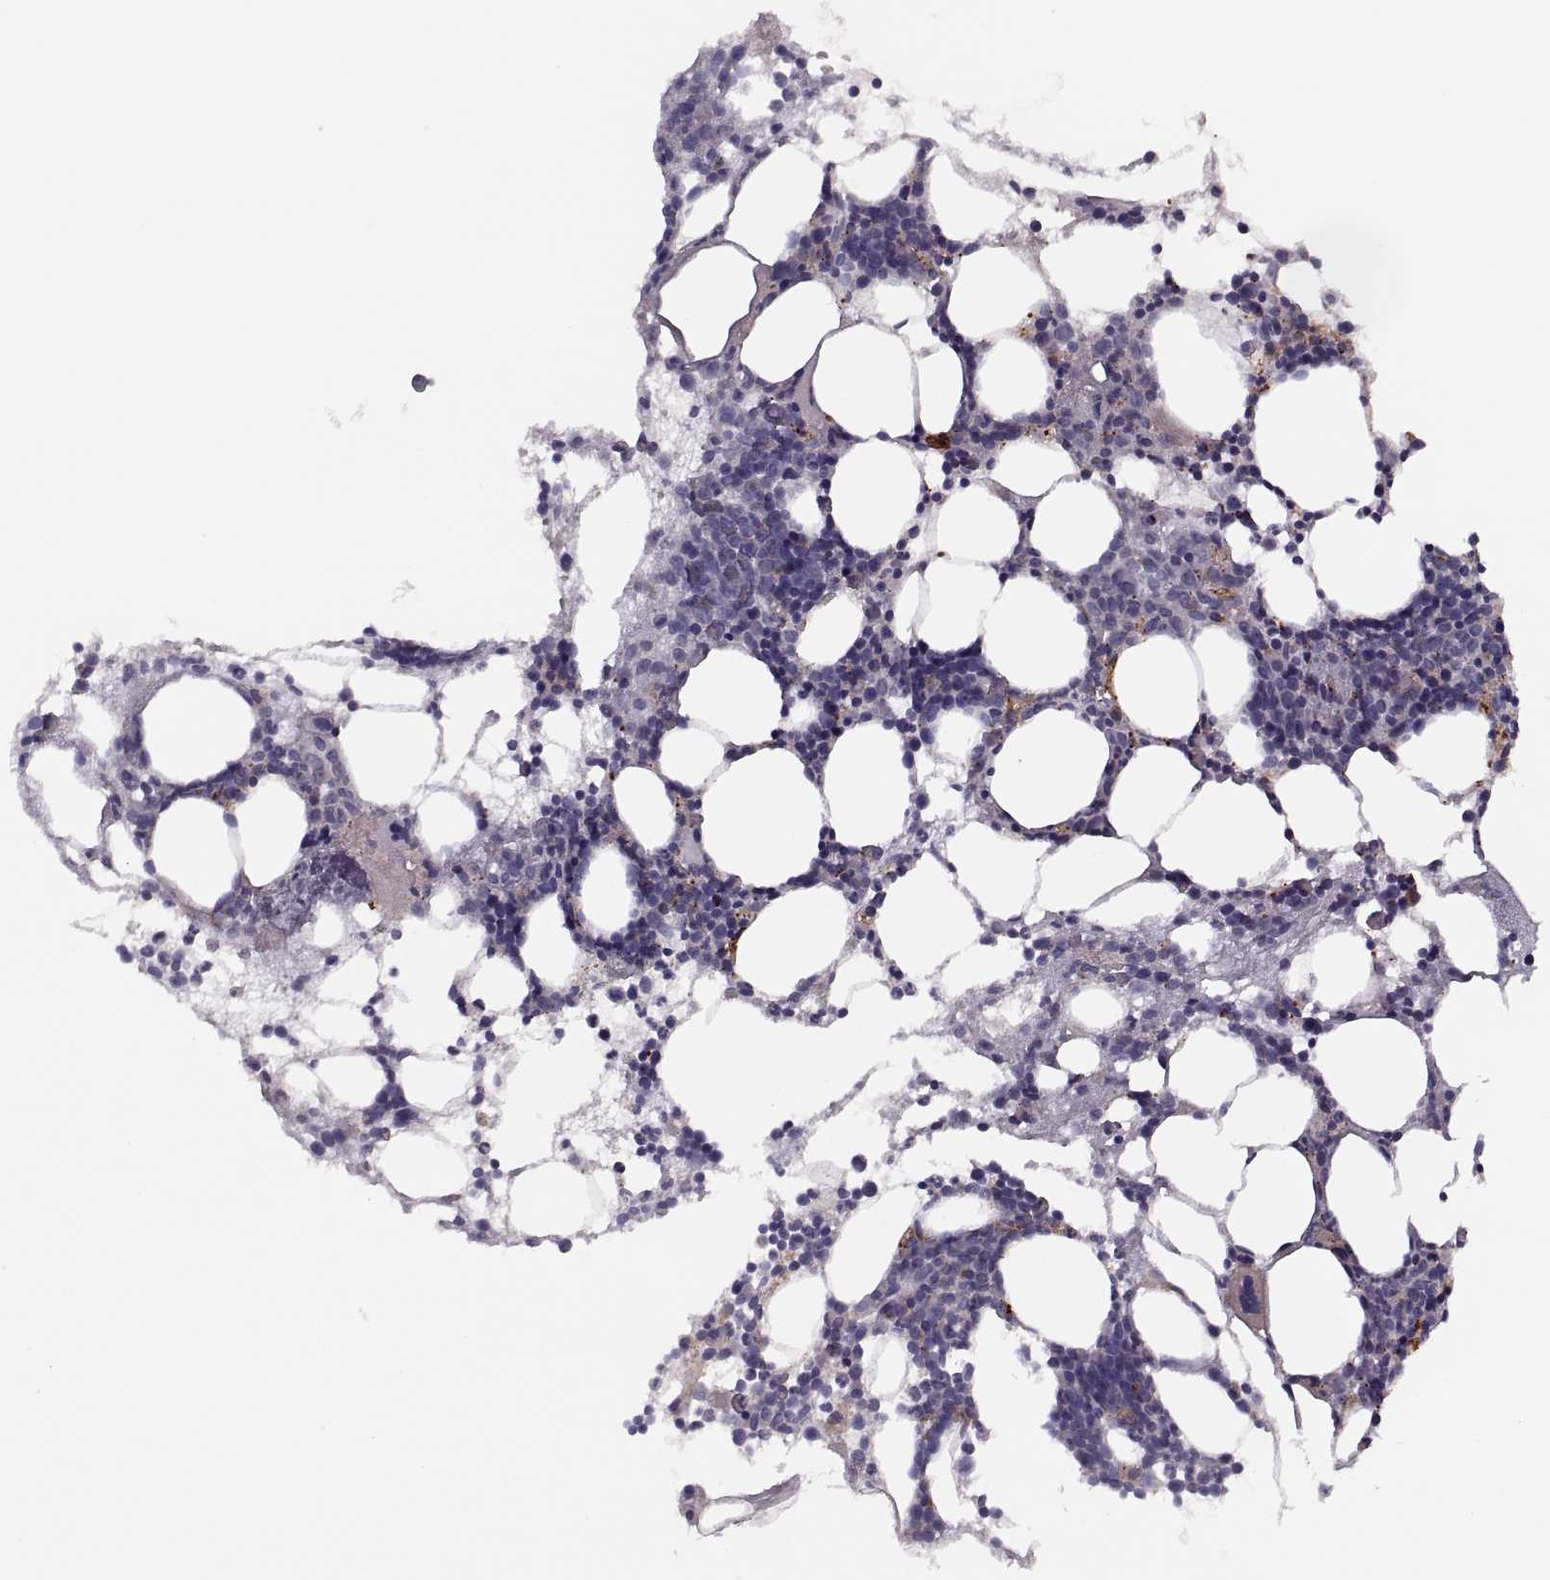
{"staining": {"intensity": "negative", "quantity": "none", "location": "none"}, "tissue": "bone marrow", "cell_type": "Hematopoietic cells", "image_type": "normal", "snomed": [{"axis": "morphology", "description": "Normal tissue, NOS"}, {"axis": "topography", "description": "Bone marrow"}], "caption": "Hematopoietic cells are negative for brown protein staining in normal bone marrow. (Brightfield microscopy of DAB (3,3'-diaminobenzidine) immunohistochemistry at high magnification).", "gene": "H2AP", "patient": {"sex": "male", "age": 54}}